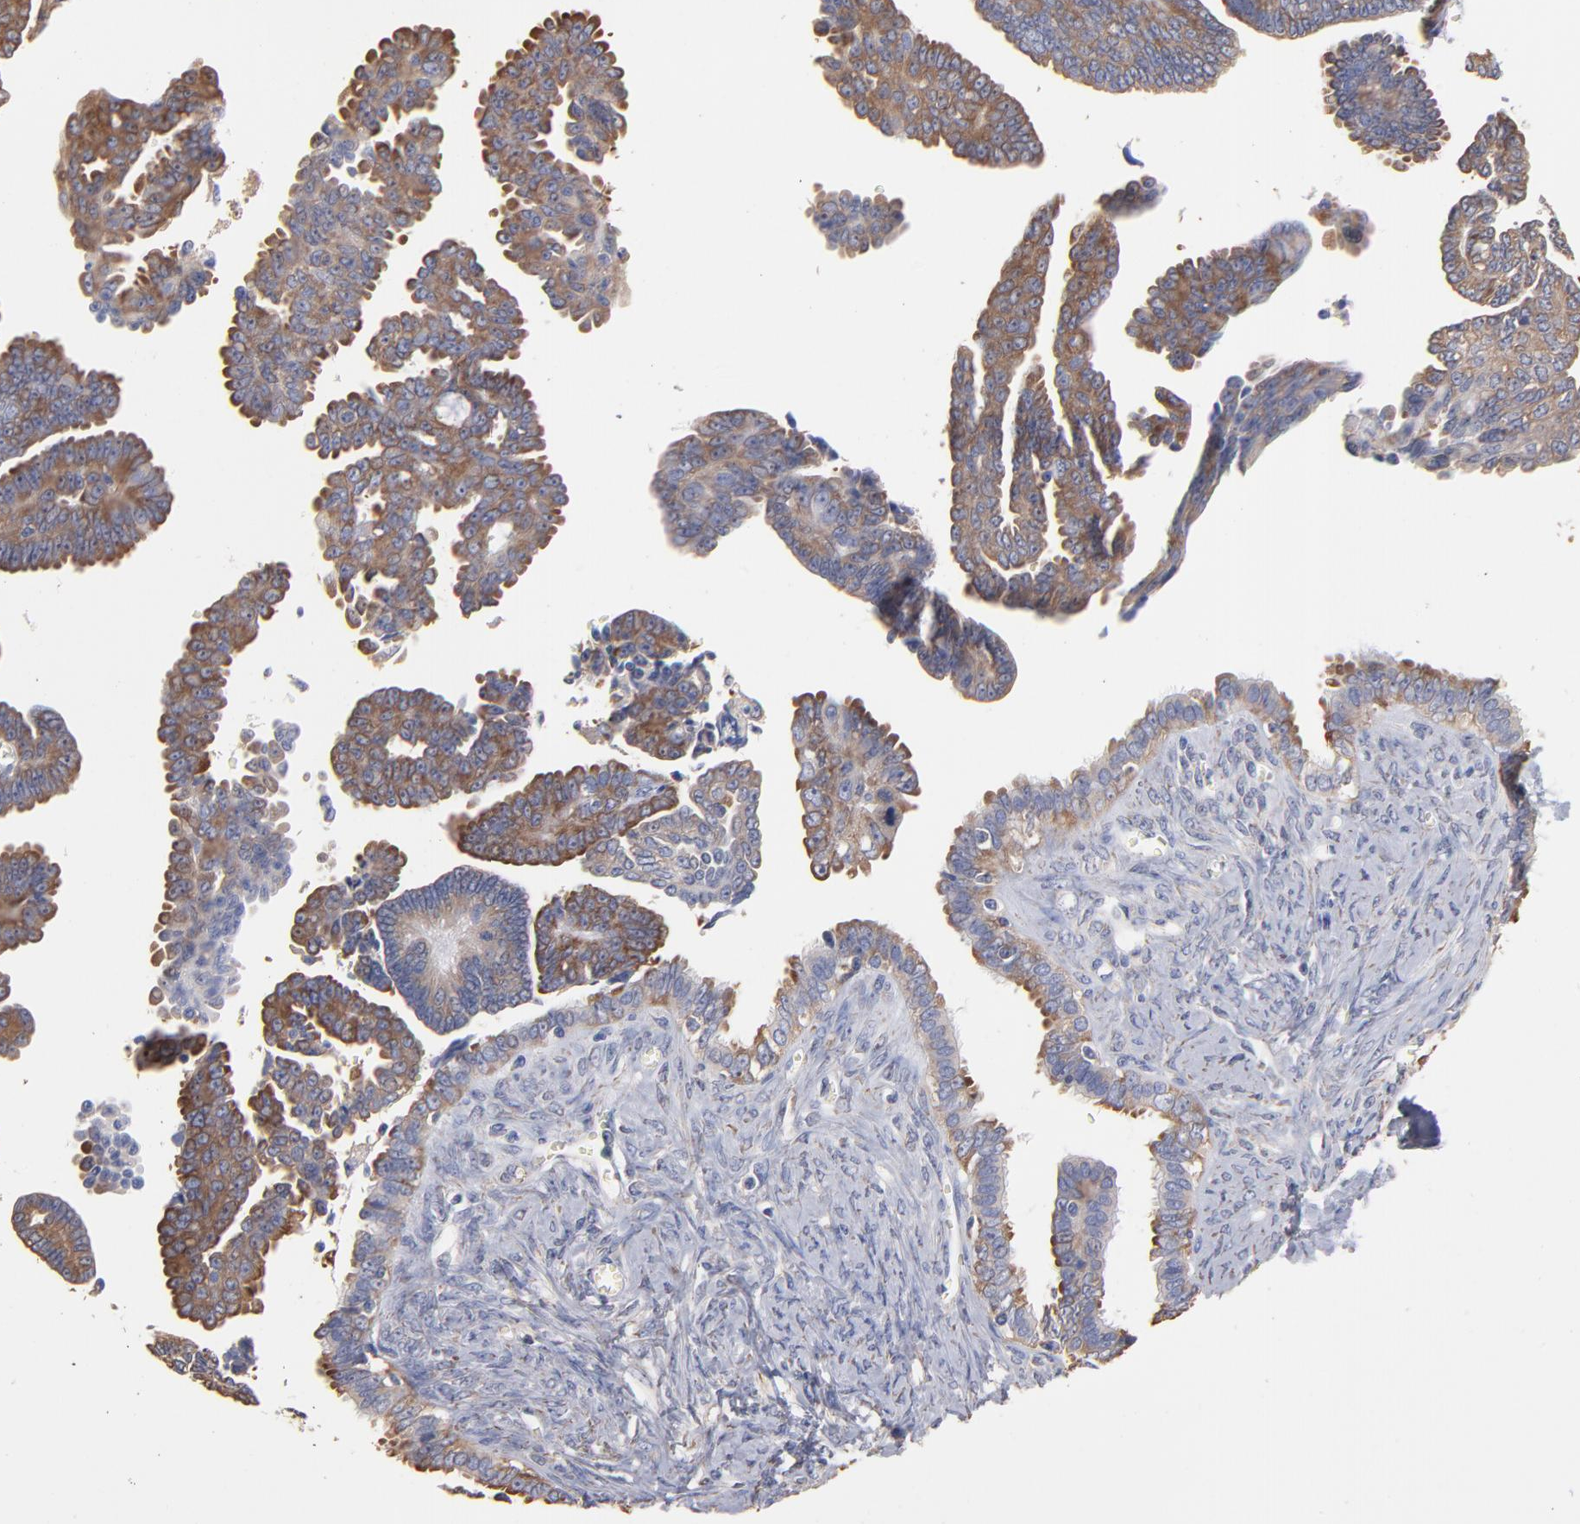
{"staining": {"intensity": "moderate", "quantity": ">75%", "location": "cytoplasmic/membranous"}, "tissue": "ovarian cancer", "cell_type": "Tumor cells", "image_type": "cancer", "snomed": [{"axis": "morphology", "description": "Cystadenocarcinoma, serous, NOS"}, {"axis": "topography", "description": "Ovary"}], "caption": "There is medium levels of moderate cytoplasmic/membranous positivity in tumor cells of ovarian serous cystadenocarcinoma, as demonstrated by immunohistochemical staining (brown color).", "gene": "RPL9", "patient": {"sex": "female", "age": 71}}